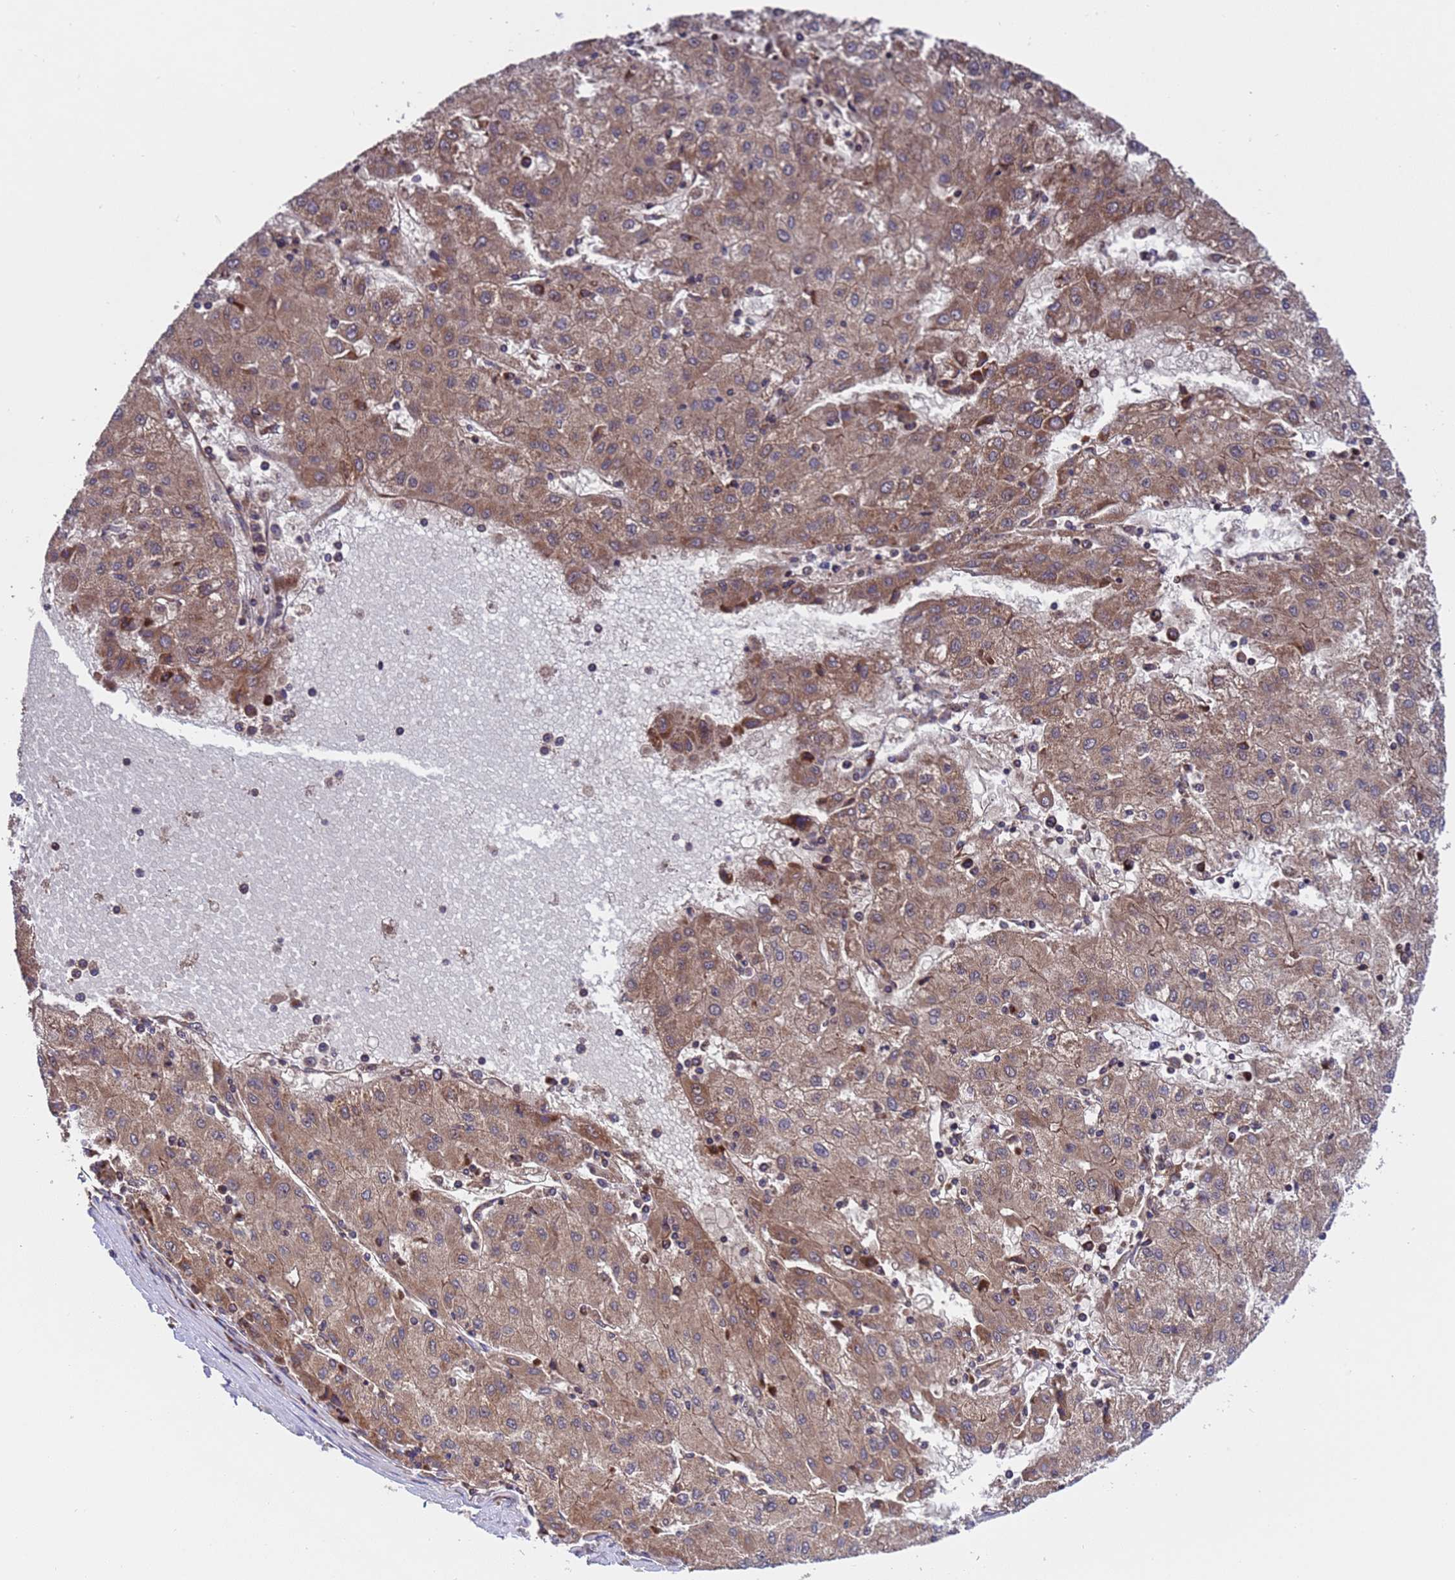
{"staining": {"intensity": "moderate", "quantity": ">75%", "location": "cytoplasmic/membranous"}, "tissue": "liver cancer", "cell_type": "Tumor cells", "image_type": "cancer", "snomed": [{"axis": "morphology", "description": "Carcinoma, Hepatocellular, NOS"}, {"axis": "topography", "description": "Liver"}], "caption": "A medium amount of moderate cytoplasmic/membranous staining is identified in approximately >75% of tumor cells in hepatocellular carcinoma (liver) tissue.", "gene": "TSR3", "patient": {"sex": "male", "age": 72}}